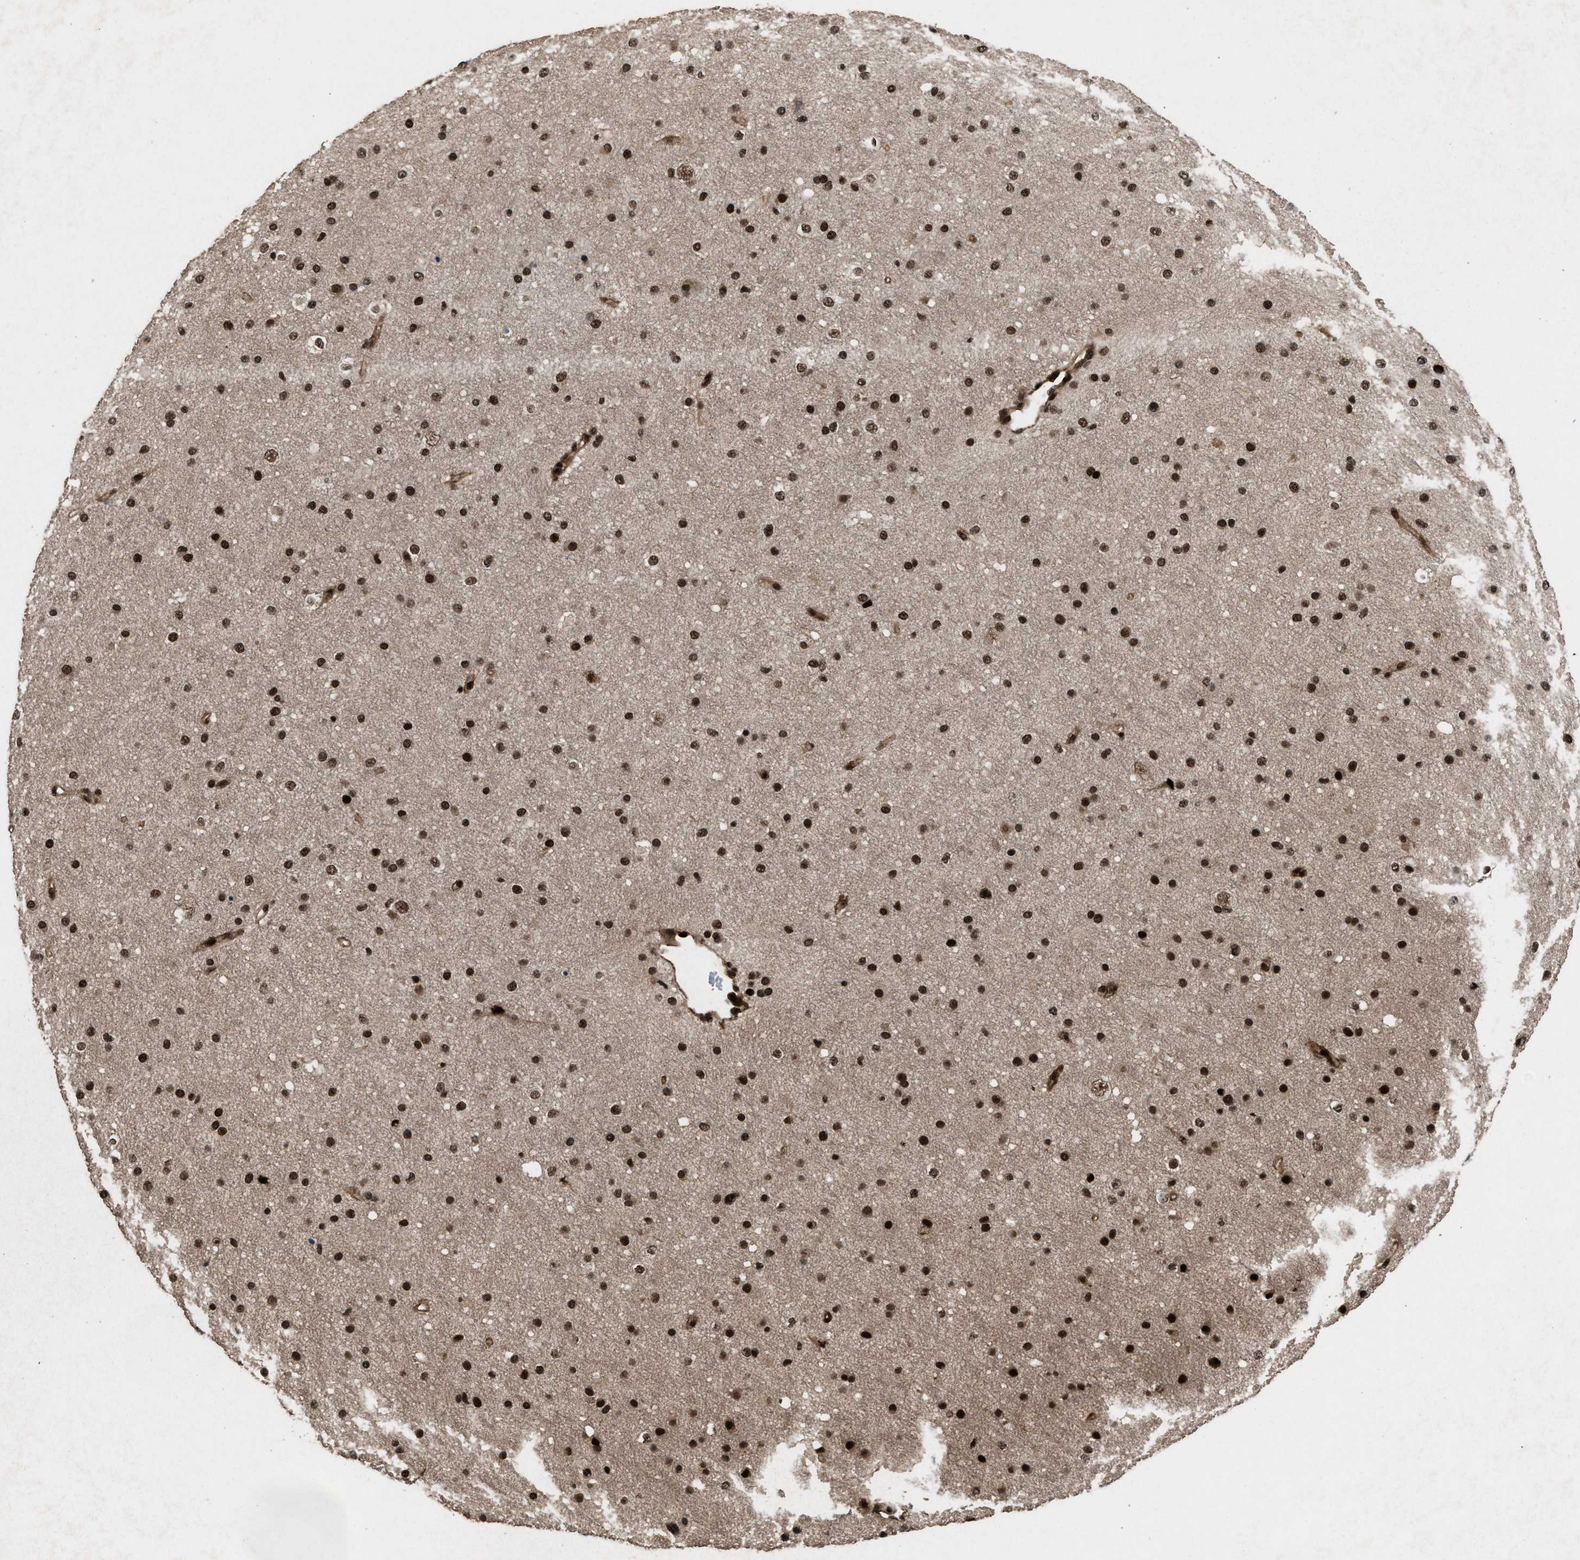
{"staining": {"intensity": "strong", "quantity": ">75%", "location": "cytoplasmic/membranous,nuclear"}, "tissue": "cerebral cortex", "cell_type": "Endothelial cells", "image_type": "normal", "snomed": [{"axis": "morphology", "description": "Normal tissue, NOS"}, {"axis": "morphology", "description": "Developmental malformation"}, {"axis": "topography", "description": "Cerebral cortex"}], "caption": "Immunohistochemistry (IHC) of benign cerebral cortex exhibits high levels of strong cytoplasmic/membranous,nuclear staining in approximately >75% of endothelial cells.", "gene": "WIZ", "patient": {"sex": "female", "age": 30}}